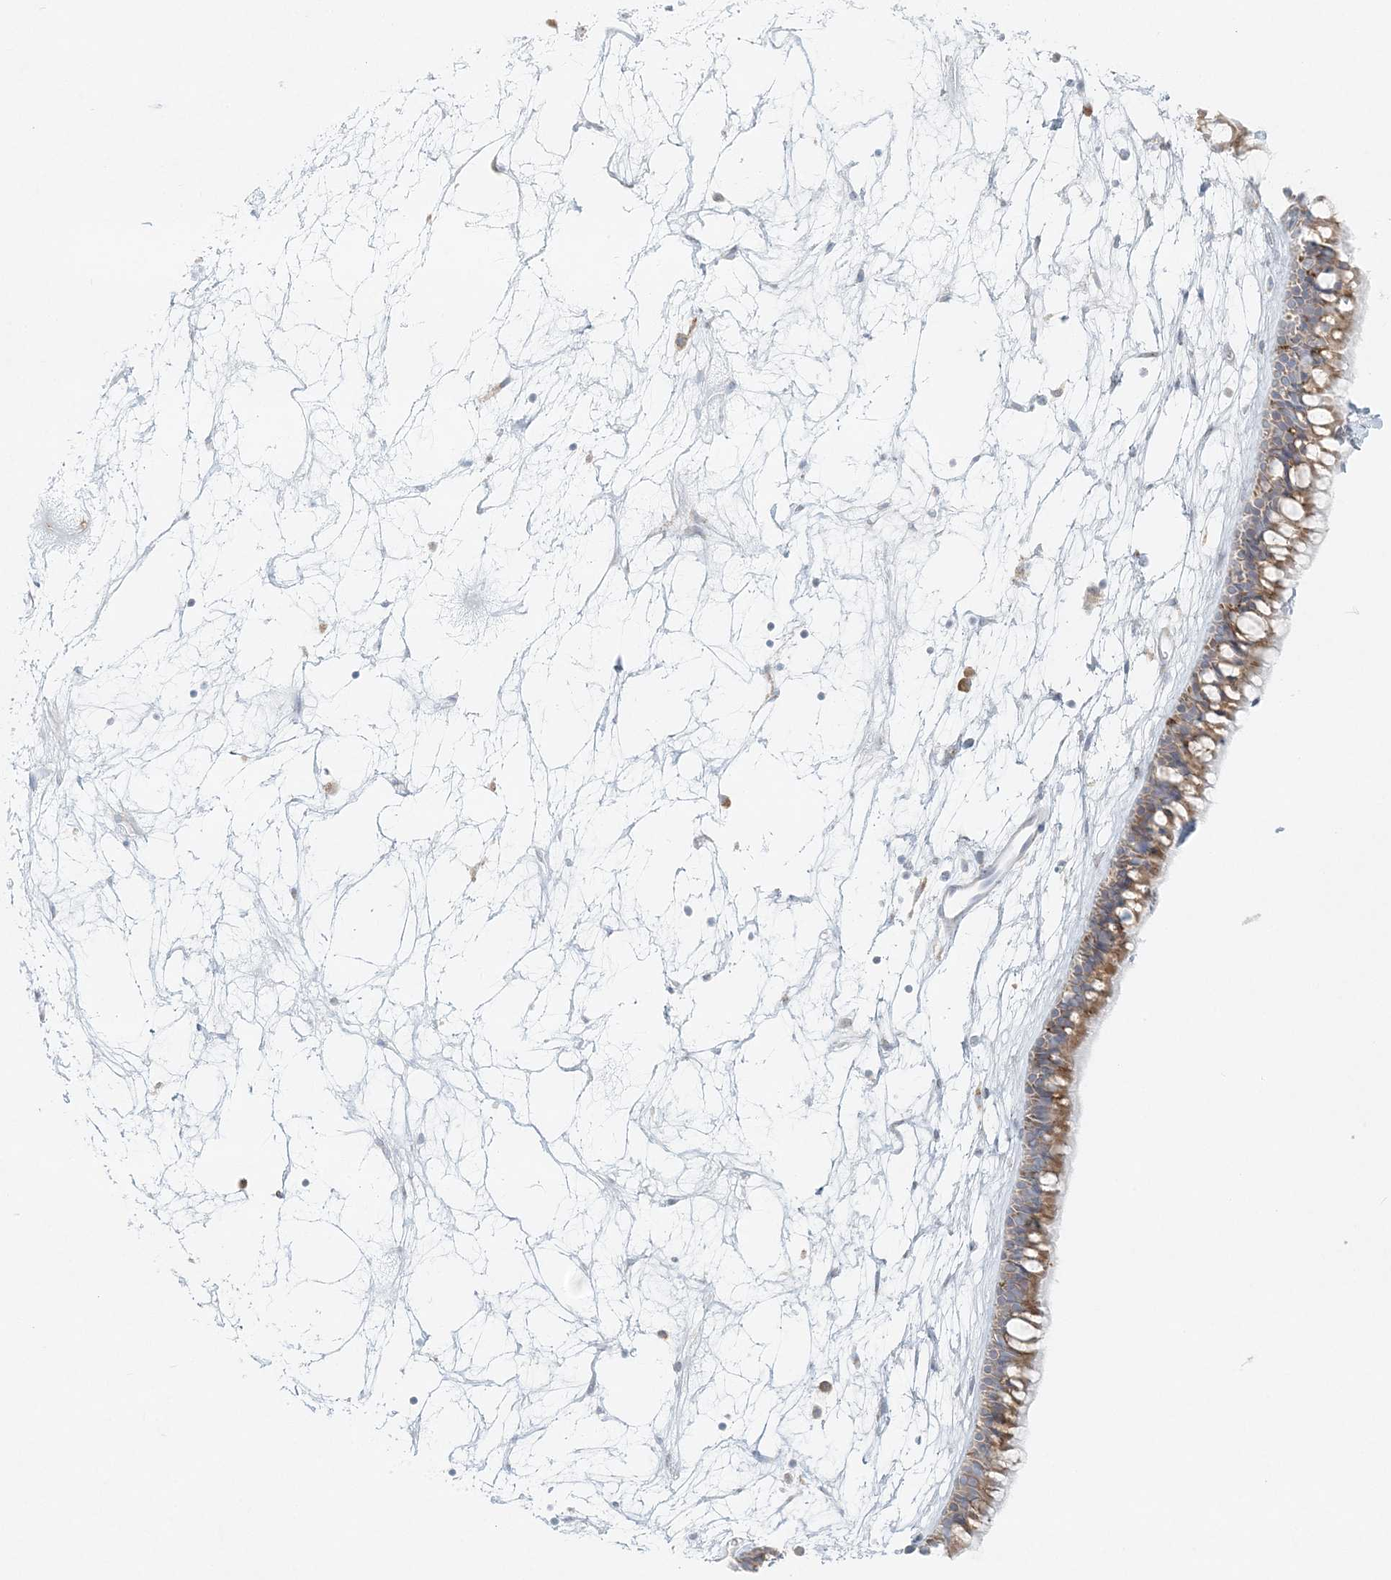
{"staining": {"intensity": "moderate", "quantity": ">75%", "location": "cytoplasmic/membranous"}, "tissue": "nasopharynx", "cell_type": "Respiratory epithelial cells", "image_type": "normal", "snomed": [{"axis": "morphology", "description": "Normal tissue, NOS"}, {"axis": "topography", "description": "Nasopharynx"}], "caption": "An image showing moderate cytoplasmic/membranous staining in approximately >75% of respiratory epithelial cells in normal nasopharynx, as visualized by brown immunohistochemical staining.", "gene": "STK11IP", "patient": {"sex": "male", "age": 64}}